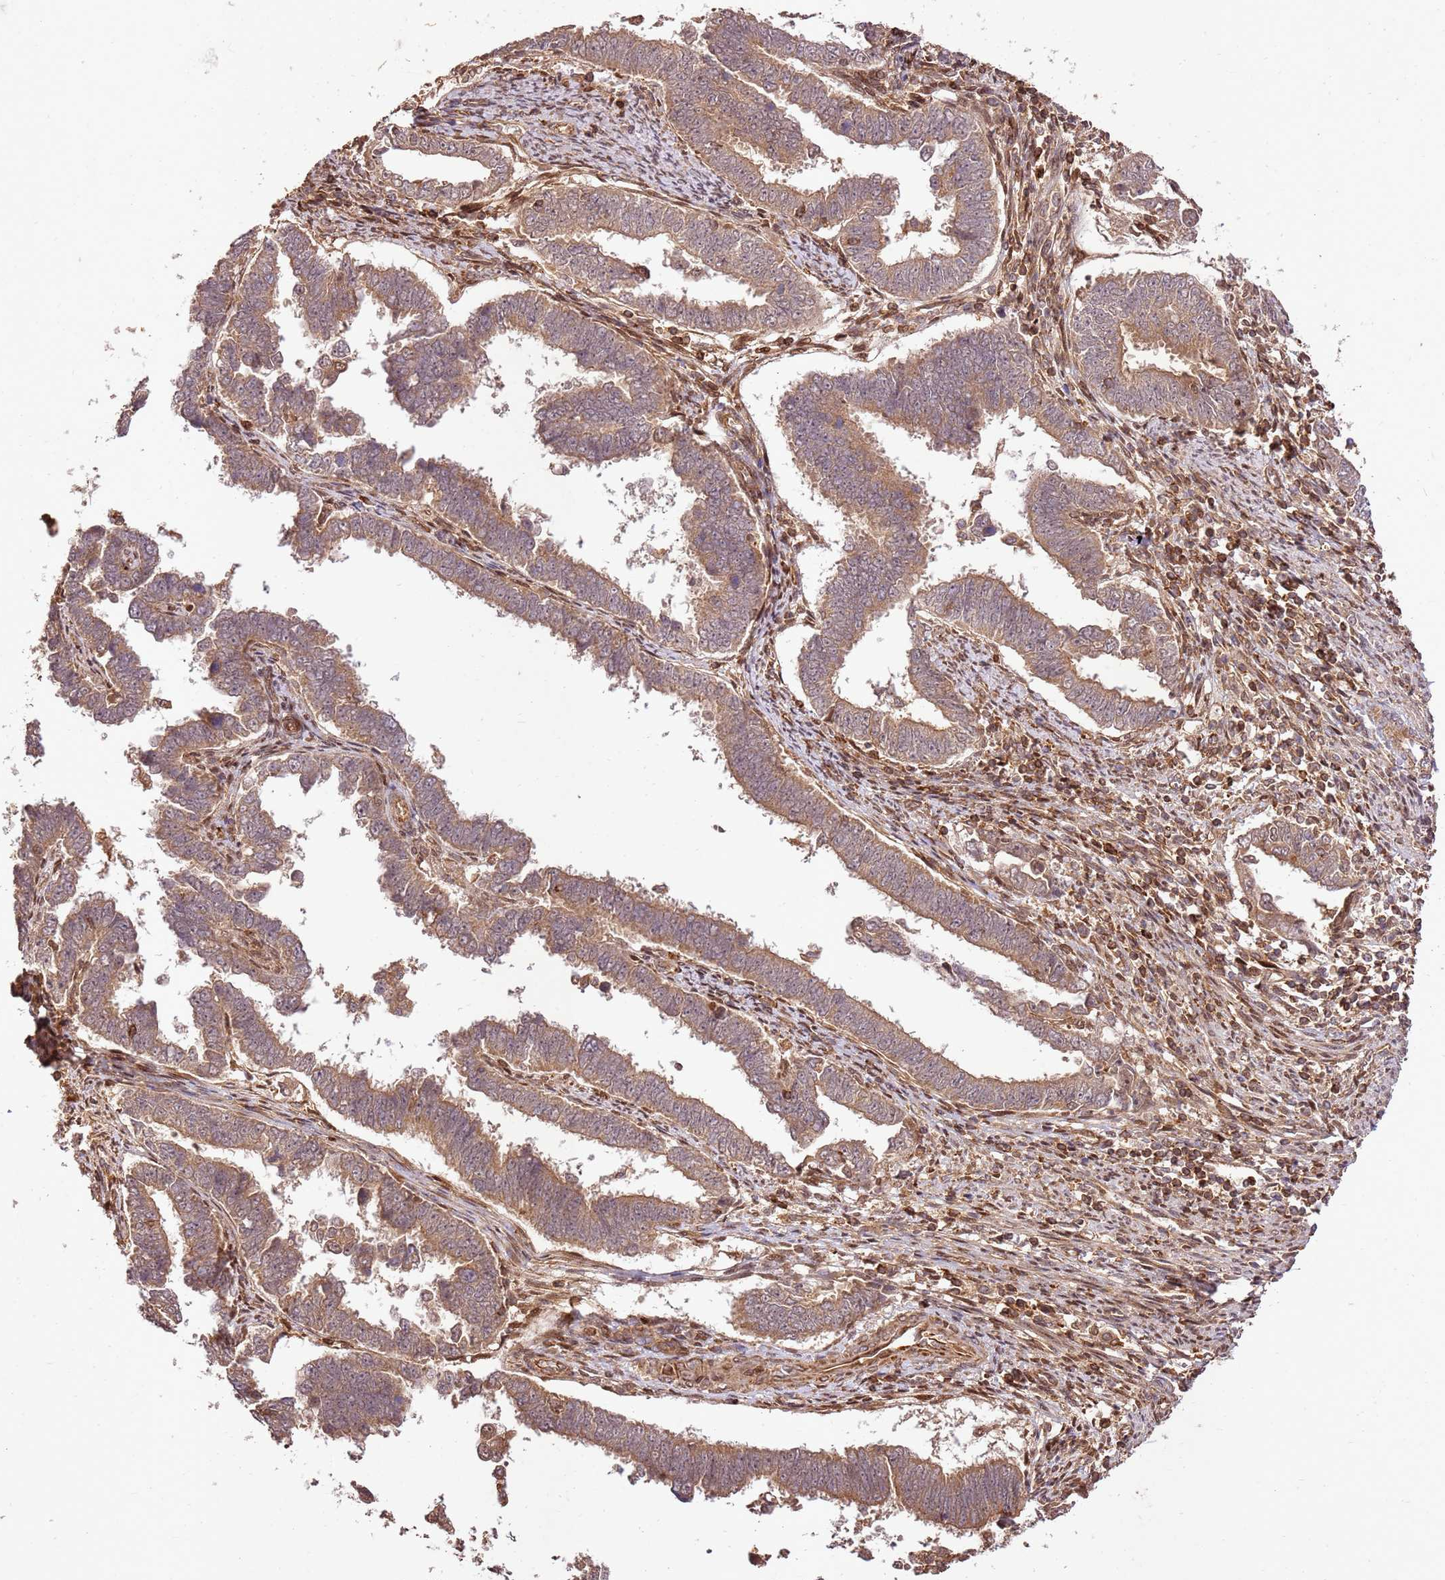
{"staining": {"intensity": "moderate", "quantity": ">75%", "location": "cytoplasmic/membranous"}, "tissue": "endometrial cancer", "cell_type": "Tumor cells", "image_type": "cancer", "snomed": [{"axis": "morphology", "description": "Adenocarcinoma, NOS"}, {"axis": "topography", "description": "Endometrium"}], "caption": "There is medium levels of moderate cytoplasmic/membranous staining in tumor cells of endometrial cancer, as demonstrated by immunohistochemical staining (brown color).", "gene": "KATNAL2", "patient": {"sex": "female", "age": 75}}